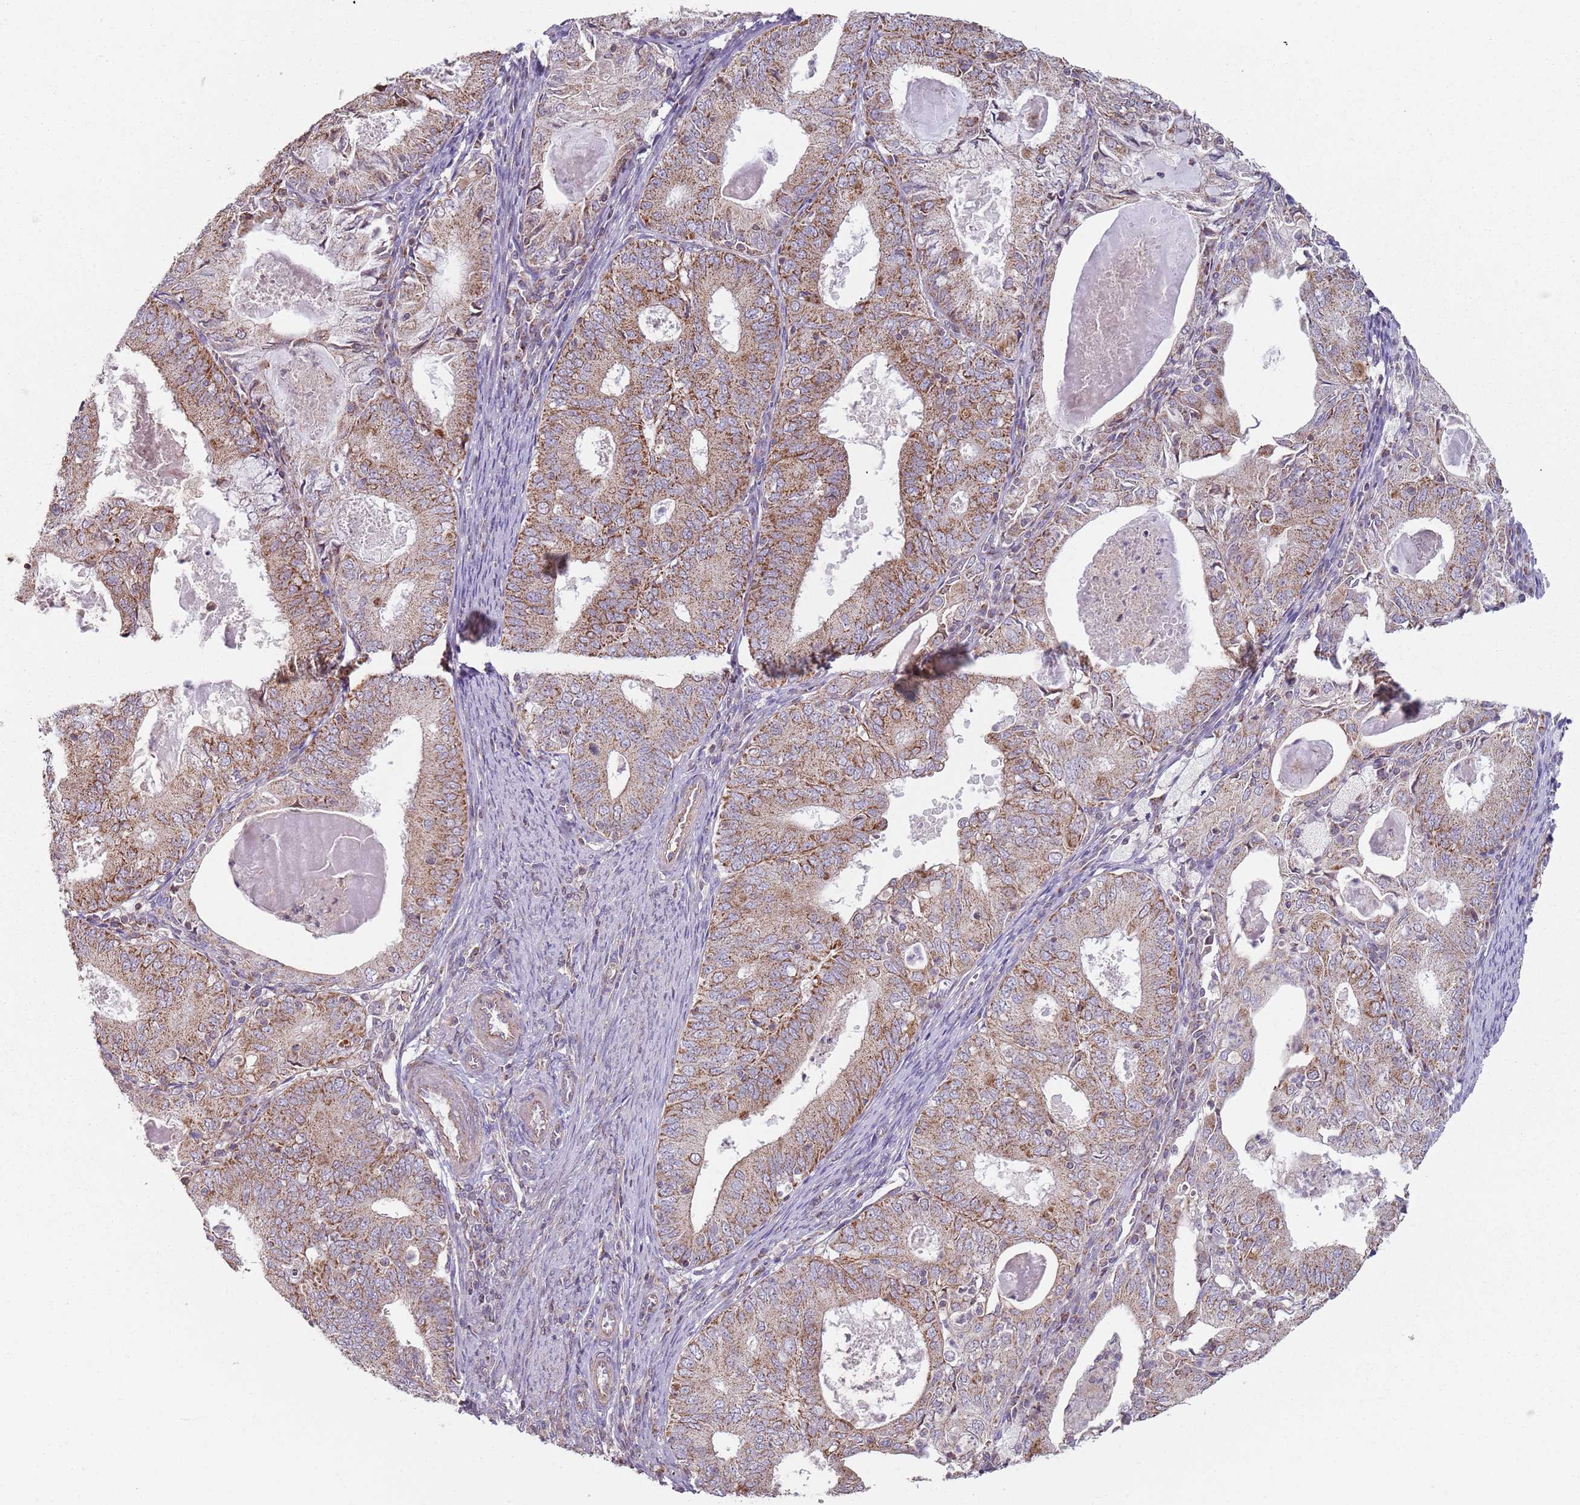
{"staining": {"intensity": "moderate", "quantity": ">75%", "location": "cytoplasmic/membranous"}, "tissue": "endometrial cancer", "cell_type": "Tumor cells", "image_type": "cancer", "snomed": [{"axis": "morphology", "description": "Adenocarcinoma, NOS"}, {"axis": "topography", "description": "Endometrium"}], "caption": "A high-resolution histopathology image shows IHC staining of endometrial cancer (adenocarcinoma), which exhibits moderate cytoplasmic/membranous positivity in approximately >75% of tumor cells. (DAB IHC, brown staining for protein, blue staining for nuclei).", "gene": "GAS8", "patient": {"sex": "female", "age": 57}}